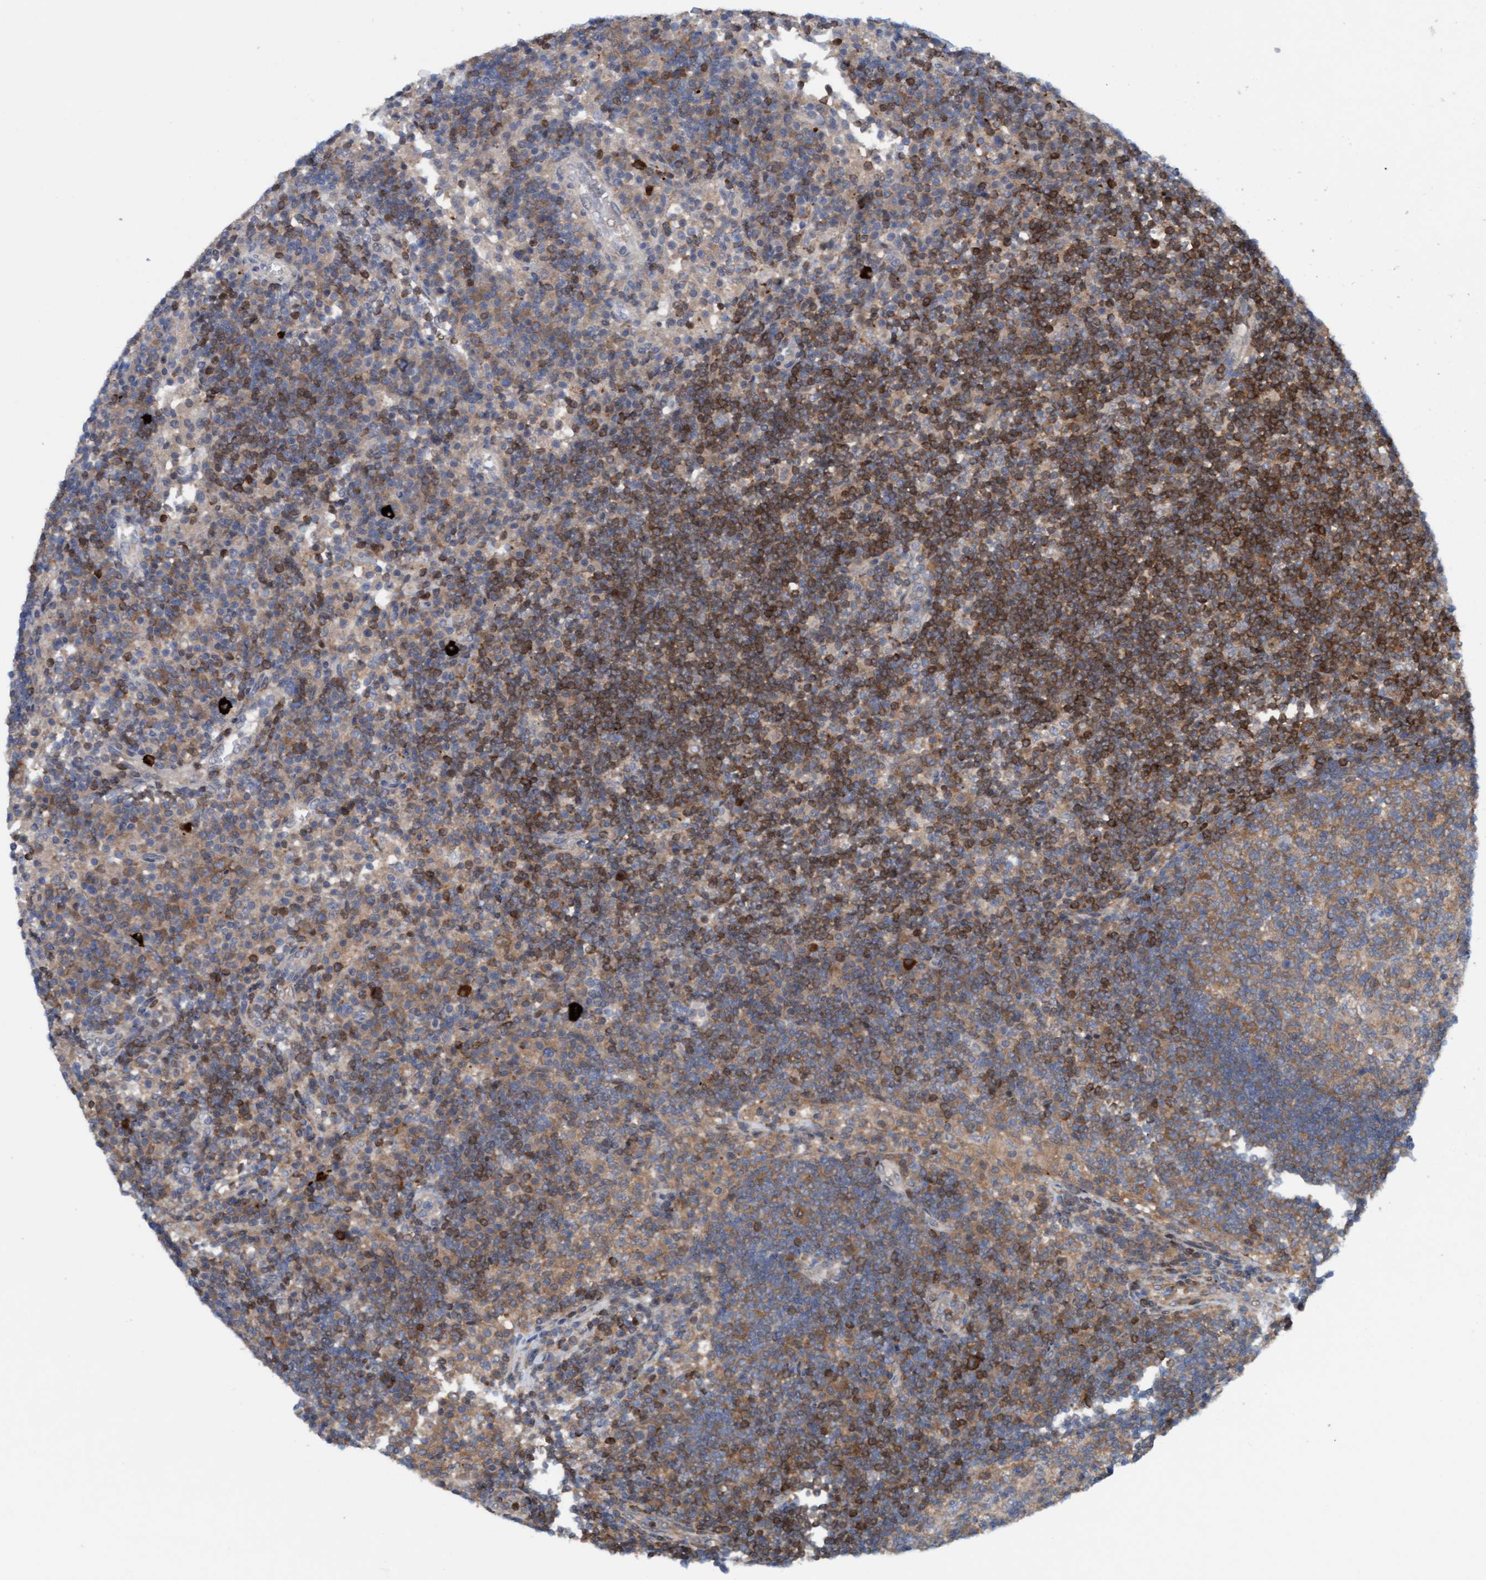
{"staining": {"intensity": "moderate", "quantity": ">75%", "location": "cytoplasmic/membranous"}, "tissue": "lymph node", "cell_type": "Germinal center cells", "image_type": "normal", "snomed": [{"axis": "morphology", "description": "Normal tissue, NOS"}, {"axis": "topography", "description": "Lymph node"}], "caption": "Protein expression analysis of benign human lymph node reveals moderate cytoplasmic/membranous positivity in about >75% of germinal center cells.", "gene": "KLHL25", "patient": {"sex": "female", "age": 53}}